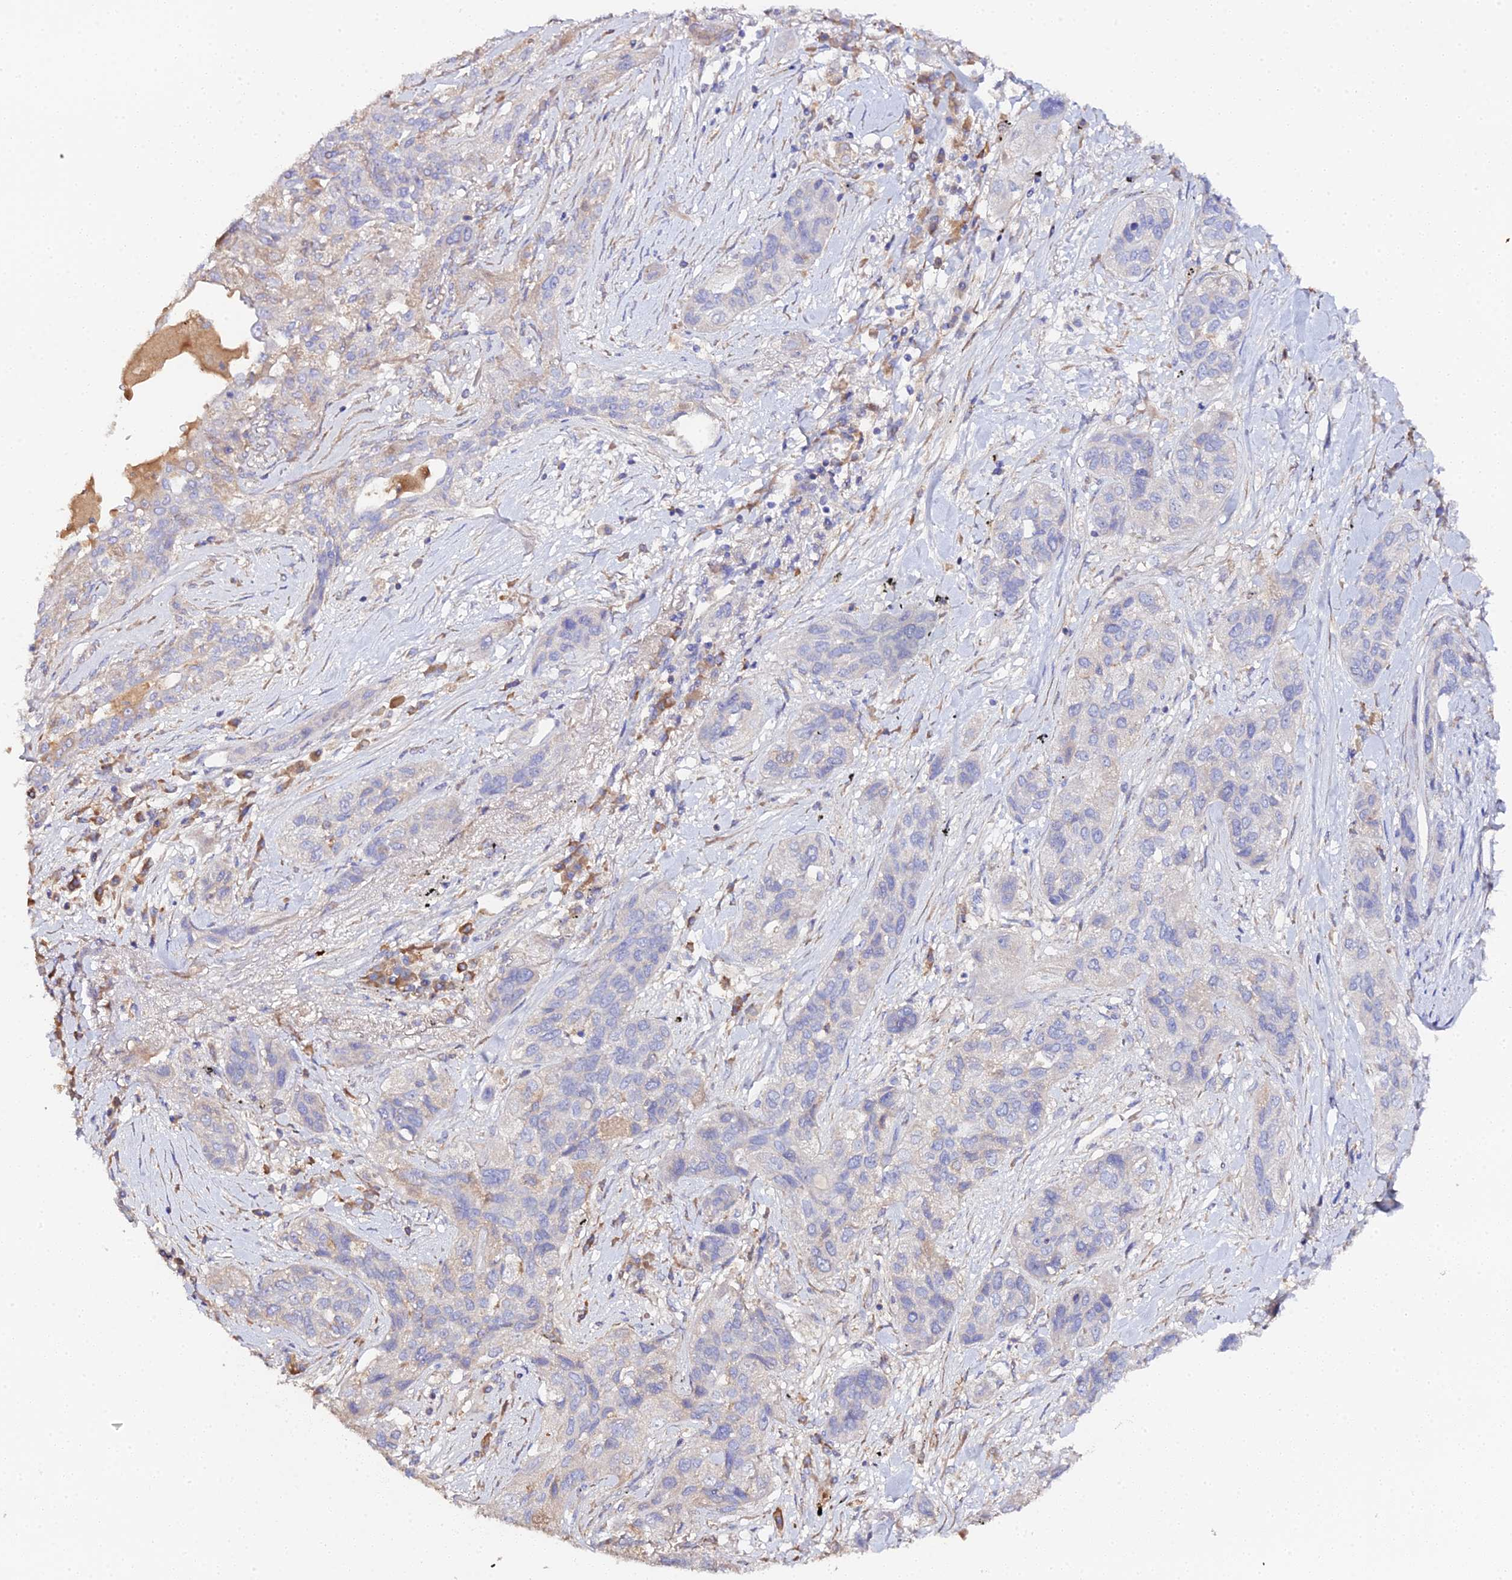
{"staining": {"intensity": "negative", "quantity": "none", "location": "none"}, "tissue": "lung cancer", "cell_type": "Tumor cells", "image_type": "cancer", "snomed": [{"axis": "morphology", "description": "Squamous cell carcinoma, NOS"}, {"axis": "topography", "description": "Lung"}], "caption": "DAB immunohistochemical staining of human squamous cell carcinoma (lung) shows no significant expression in tumor cells. The staining was performed using DAB (3,3'-diaminobenzidine) to visualize the protein expression in brown, while the nuclei were stained in blue with hematoxylin (Magnification: 20x).", "gene": "SCX", "patient": {"sex": "female", "age": 70}}